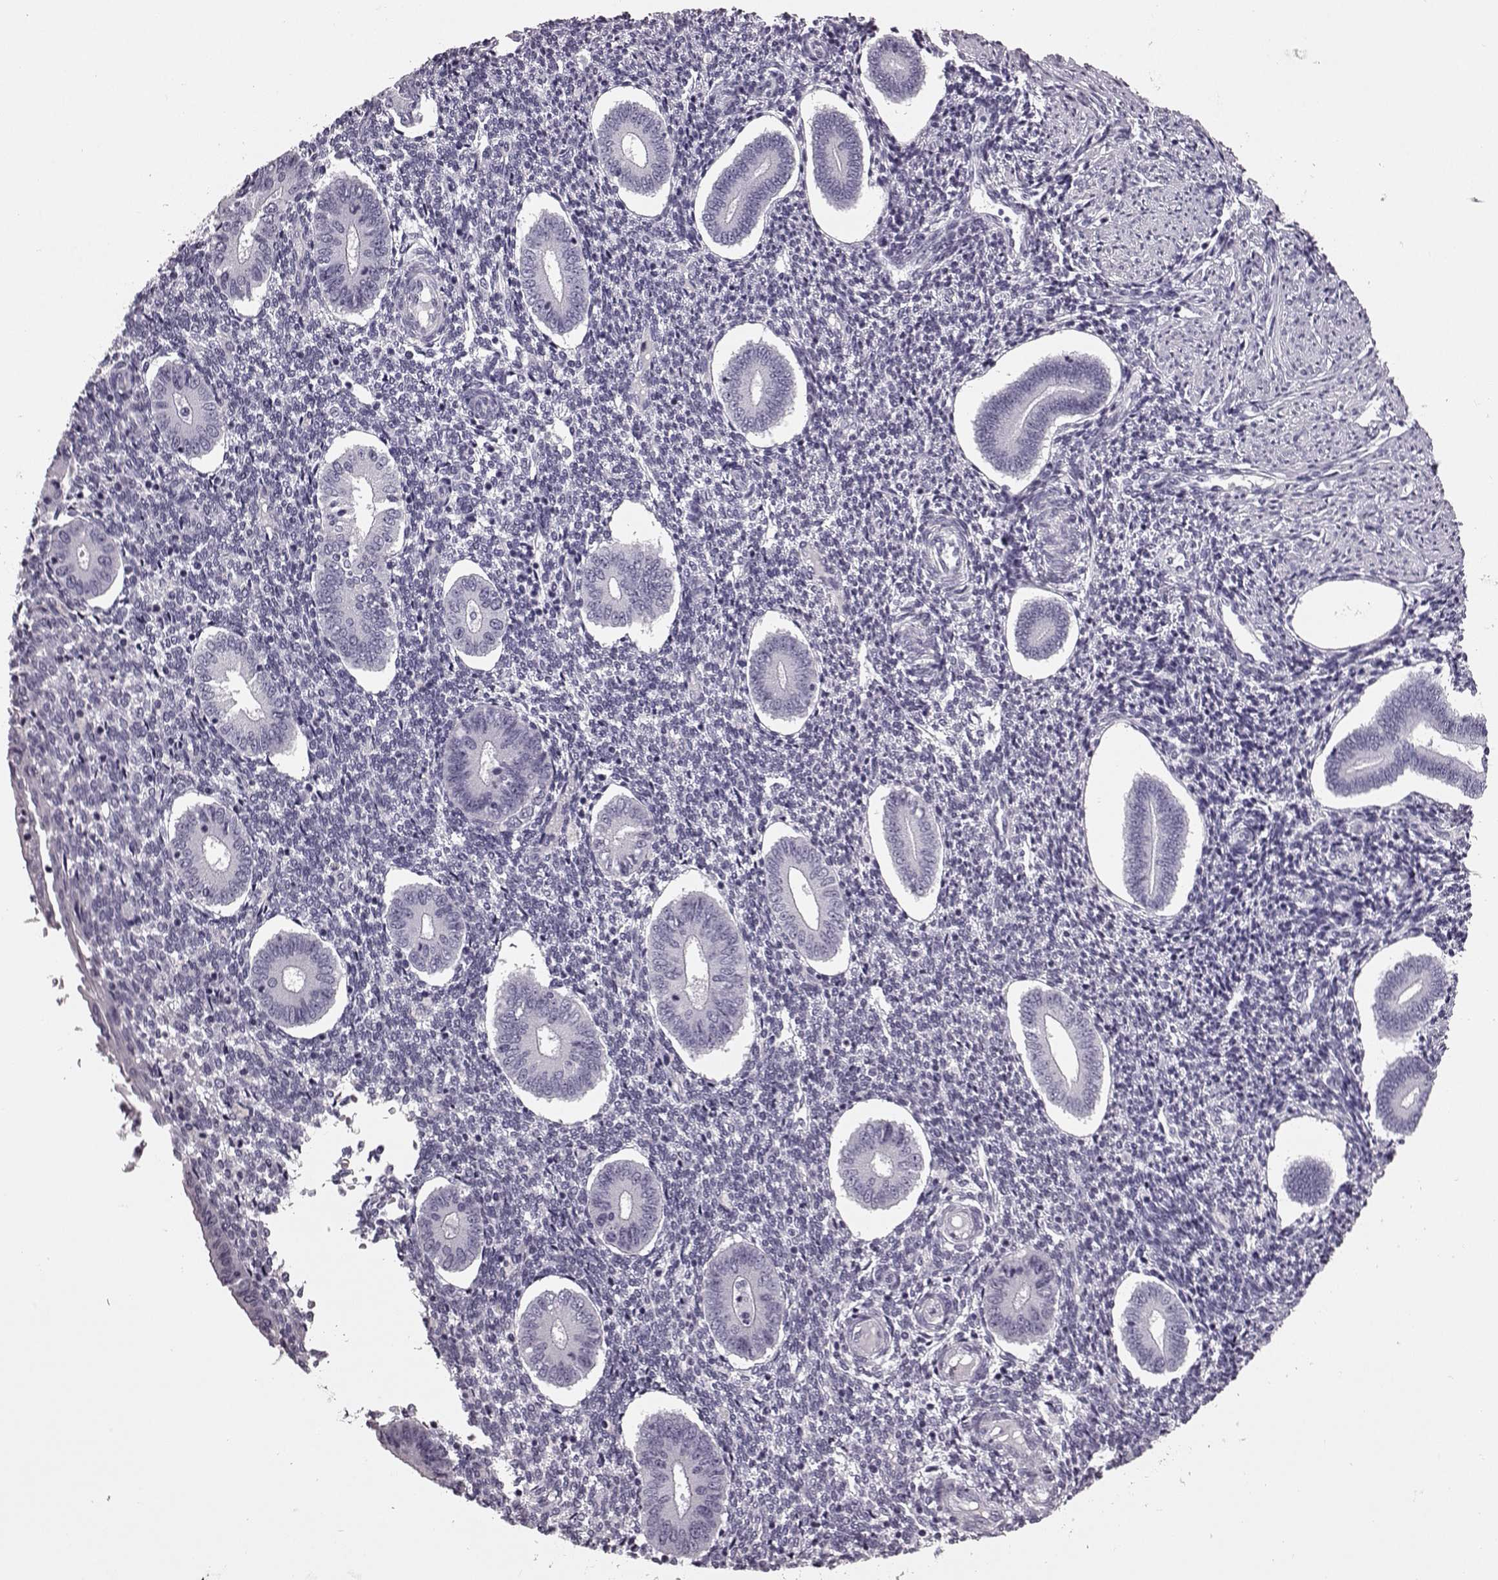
{"staining": {"intensity": "negative", "quantity": "none", "location": "none"}, "tissue": "endometrium", "cell_type": "Cells in endometrial stroma", "image_type": "normal", "snomed": [{"axis": "morphology", "description": "Normal tissue, NOS"}, {"axis": "topography", "description": "Endometrium"}], "caption": "Immunohistochemical staining of unremarkable endometrium shows no significant positivity in cells in endometrial stroma.", "gene": "AIPL1", "patient": {"sex": "female", "age": 40}}